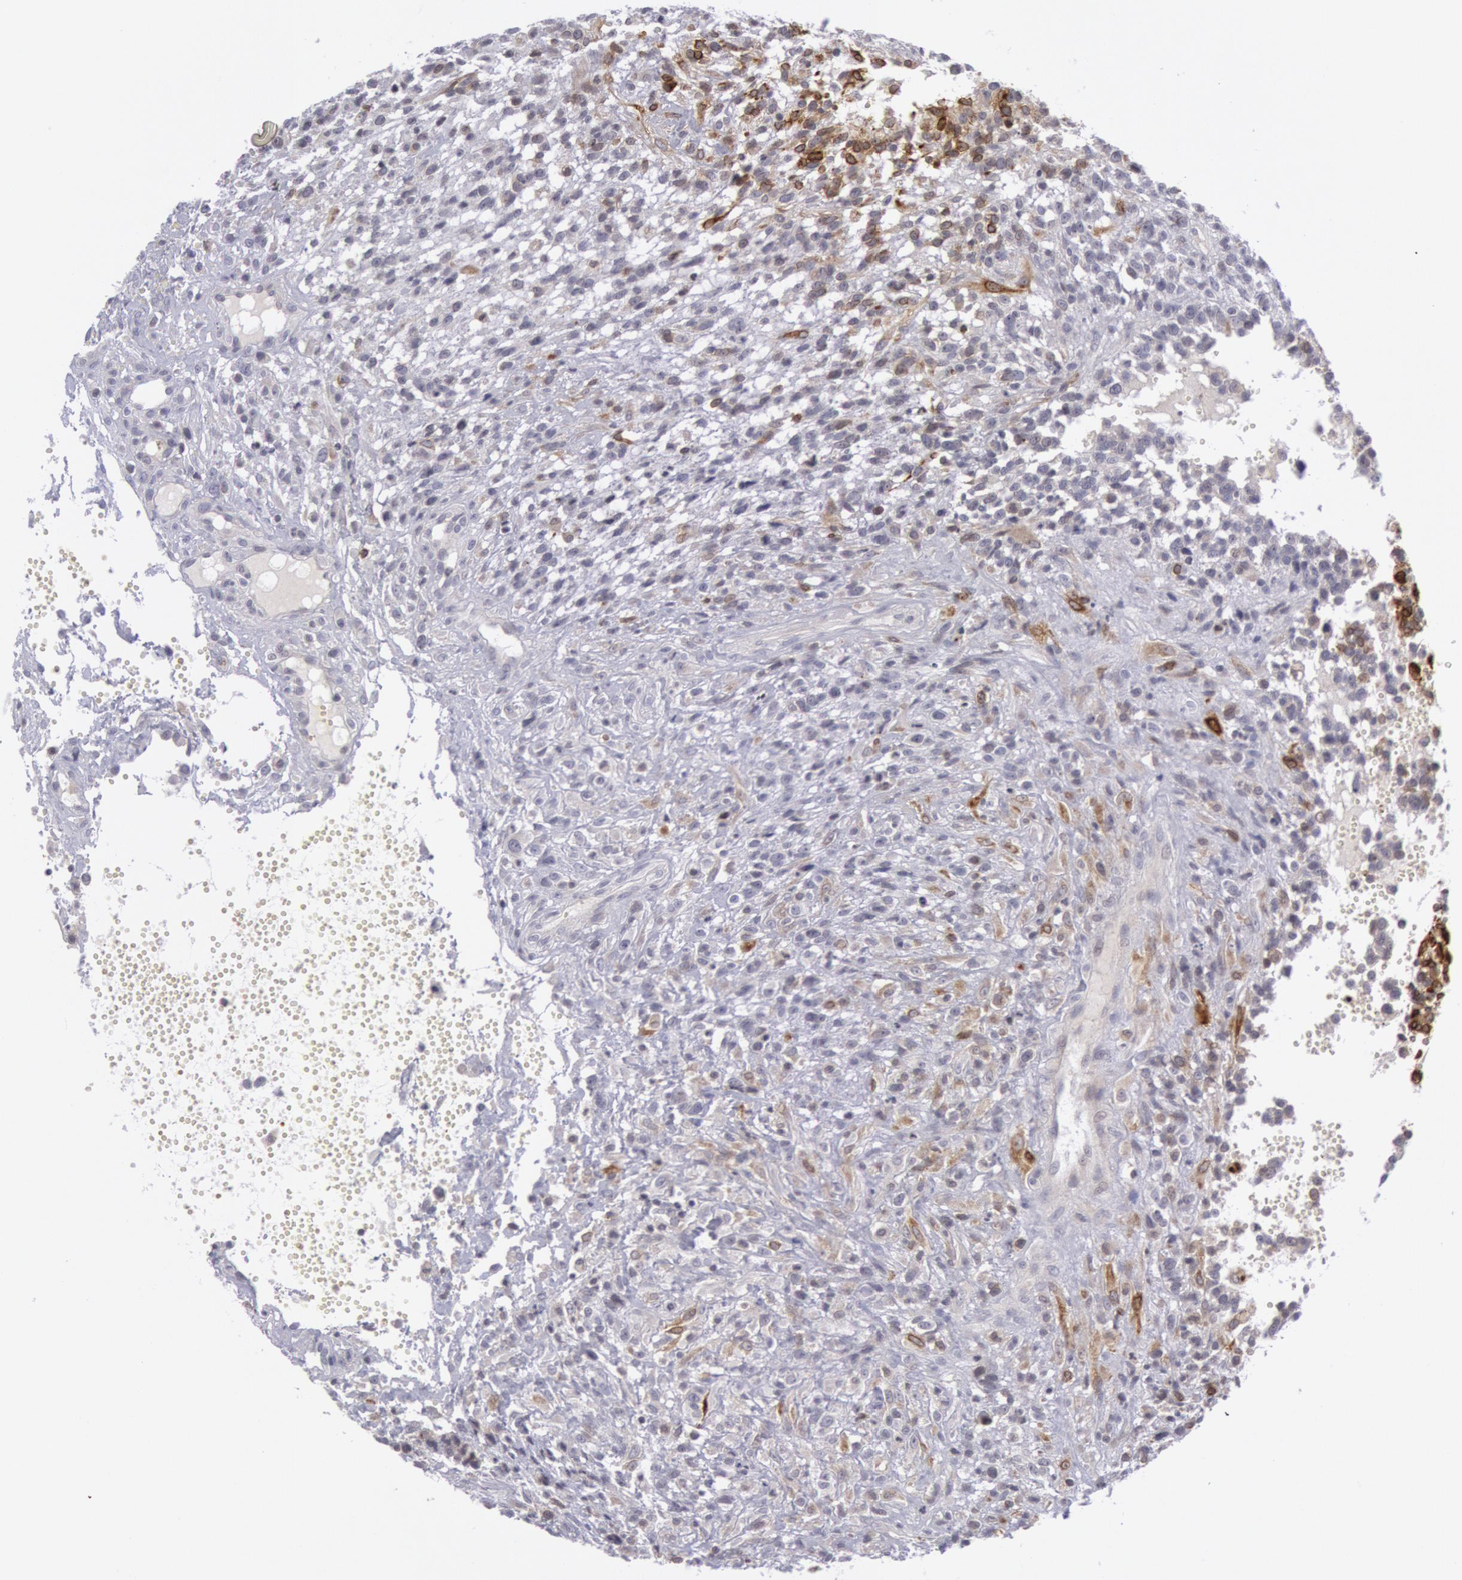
{"staining": {"intensity": "moderate", "quantity": "<25%", "location": "cytoplasmic/membranous"}, "tissue": "glioma", "cell_type": "Tumor cells", "image_type": "cancer", "snomed": [{"axis": "morphology", "description": "Glioma, malignant, High grade"}, {"axis": "topography", "description": "Brain"}], "caption": "Glioma stained with a protein marker displays moderate staining in tumor cells.", "gene": "PTGS2", "patient": {"sex": "male", "age": 66}}